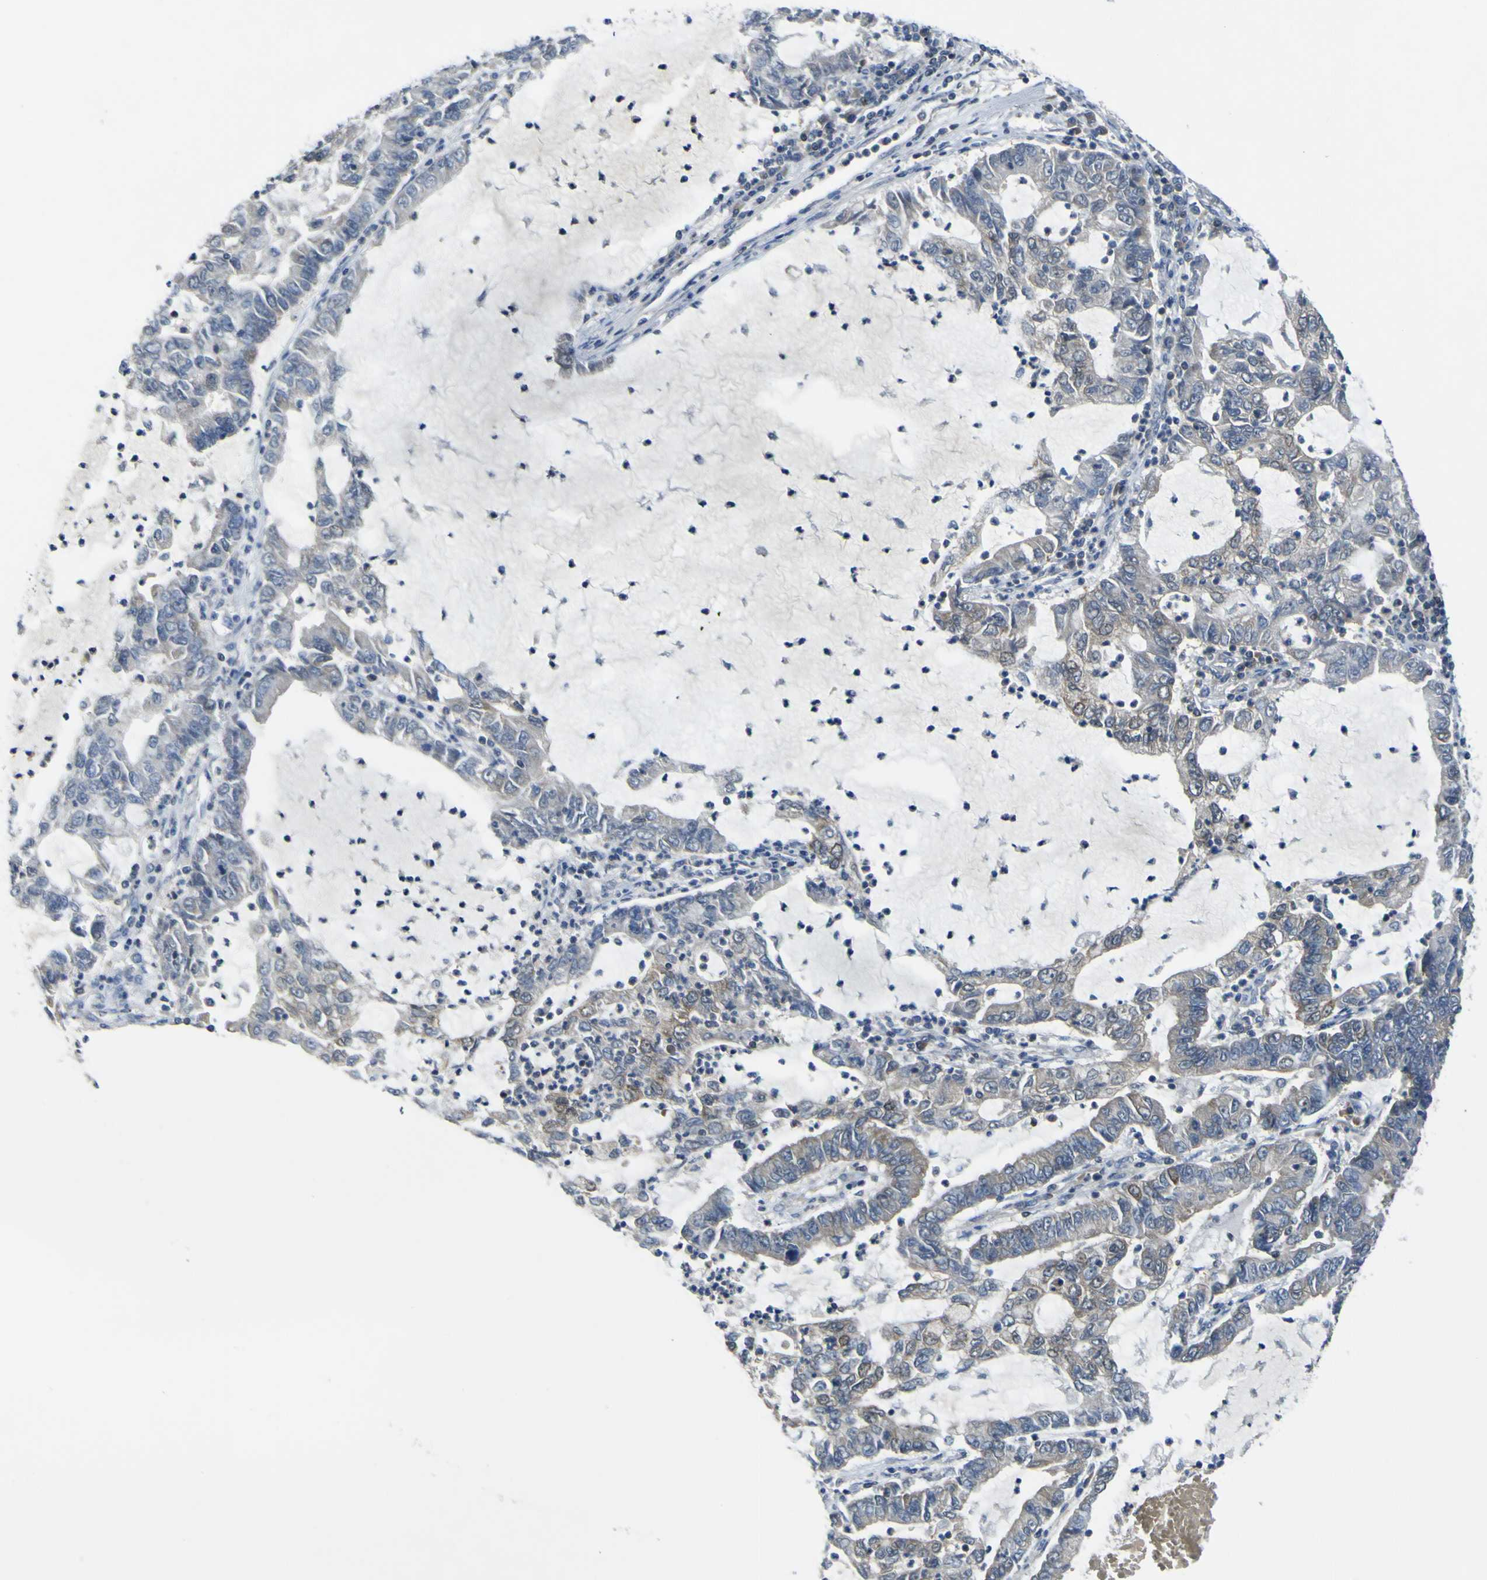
{"staining": {"intensity": "moderate", "quantity": "<25%", "location": "cytoplasmic/membranous"}, "tissue": "lung cancer", "cell_type": "Tumor cells", "image_type": "cancer", "snomed": [{"axis": "morphology", "description": "Adenocarcinoma, NOS"}, {"axis": "topography", "description": "Lung"}], "caption": "The immunohistochemical stain highlights moderate cytoplasmic/membranous expression in tumor cells of lung adenocarcinoma tissue. (Brightfield microscopy of DAB IHC at high magnification).", "gene": "EML2", "patient": {"sex": "female", "age": 51}}